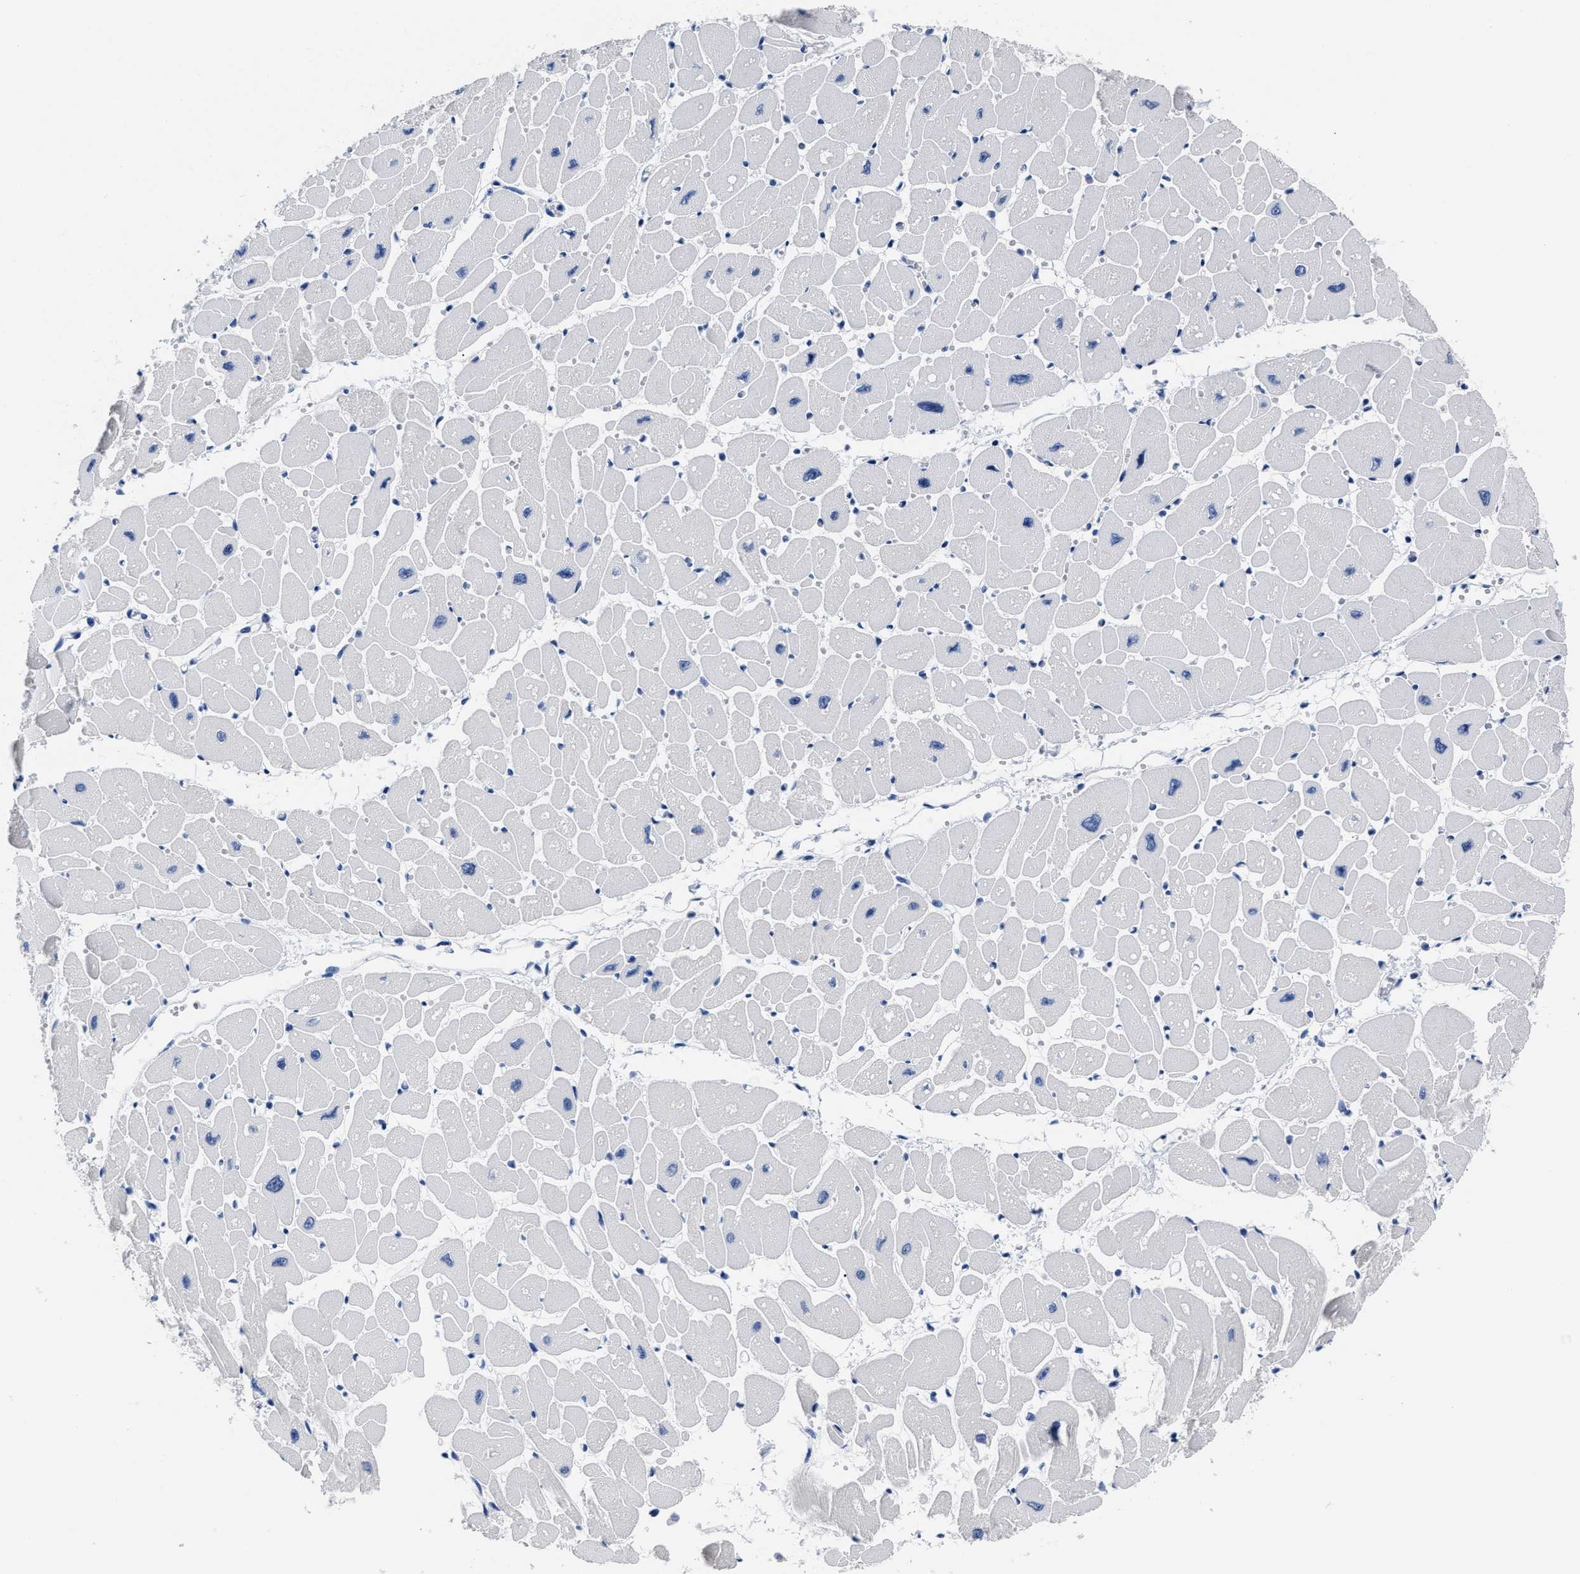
{"staining": {"intensity": "negative", "quantity": "none", "location": "none"}, "tissue": "heart muscle", "cell_type": "Cardiomyocytes", "image_type": "normal", "snomed": [{"axis": "morphology", "description": "Normal tissue, NOS"}, {"axis": "topography", "description": "Heart"}], "caption": "Cardiomyocytes are negative for brown protein staining in unremarkable heart muscle. (Stains: DAB immunohistochemistry with hematoxylin counter stain, Microscopy: brightfield microscopy at high magnification).", "gene": "ALPG", "patient": {"sex": "female", "age": 54}}